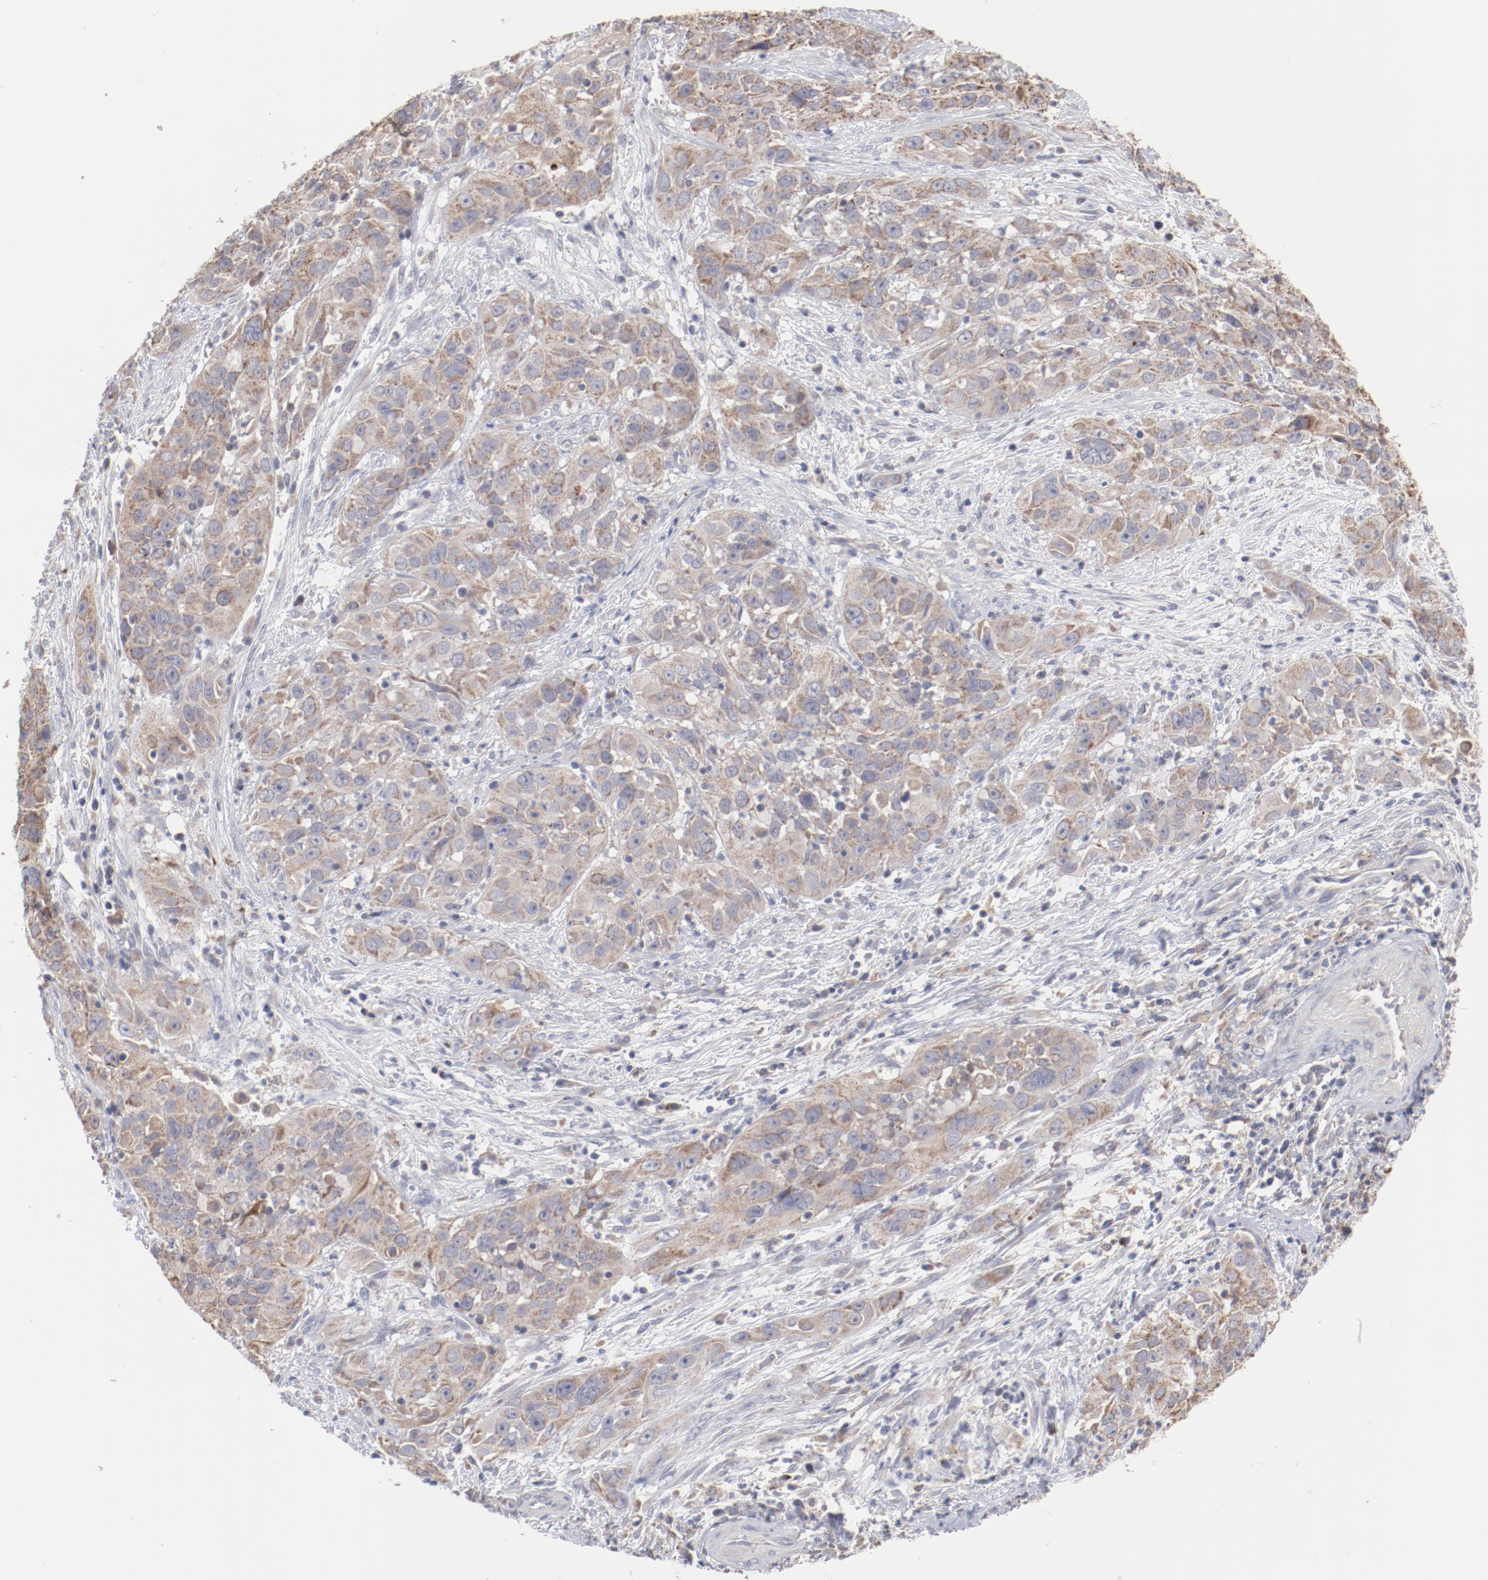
{"staining": {"intensity": "weak", "quantity": ">75%", "location": "cytoplasmic/membranous"}, "tissue": "cervical cancer", "cell_type": "Tumor cells", "image_type": "cancer", "snomed": [{"axis": "morphology", "description": "Squamous cell carcinoma, NOS"}, {"axis": "topography", "description": "Cervix"}], "caption": "Immunohistochemistry (IHC) micrograph of neoplastic tissue: squamous cell carcinoma (cervical) stained using immunohistochemistry shows low levels of weak protein expression localized specifically in the cytoplasmic/membranous of tumor cells, appearing as a cytoplasmic/membranous brown color.", "gene": "PPFIBP2", "patient": {"sex": "female", "age": 32}}